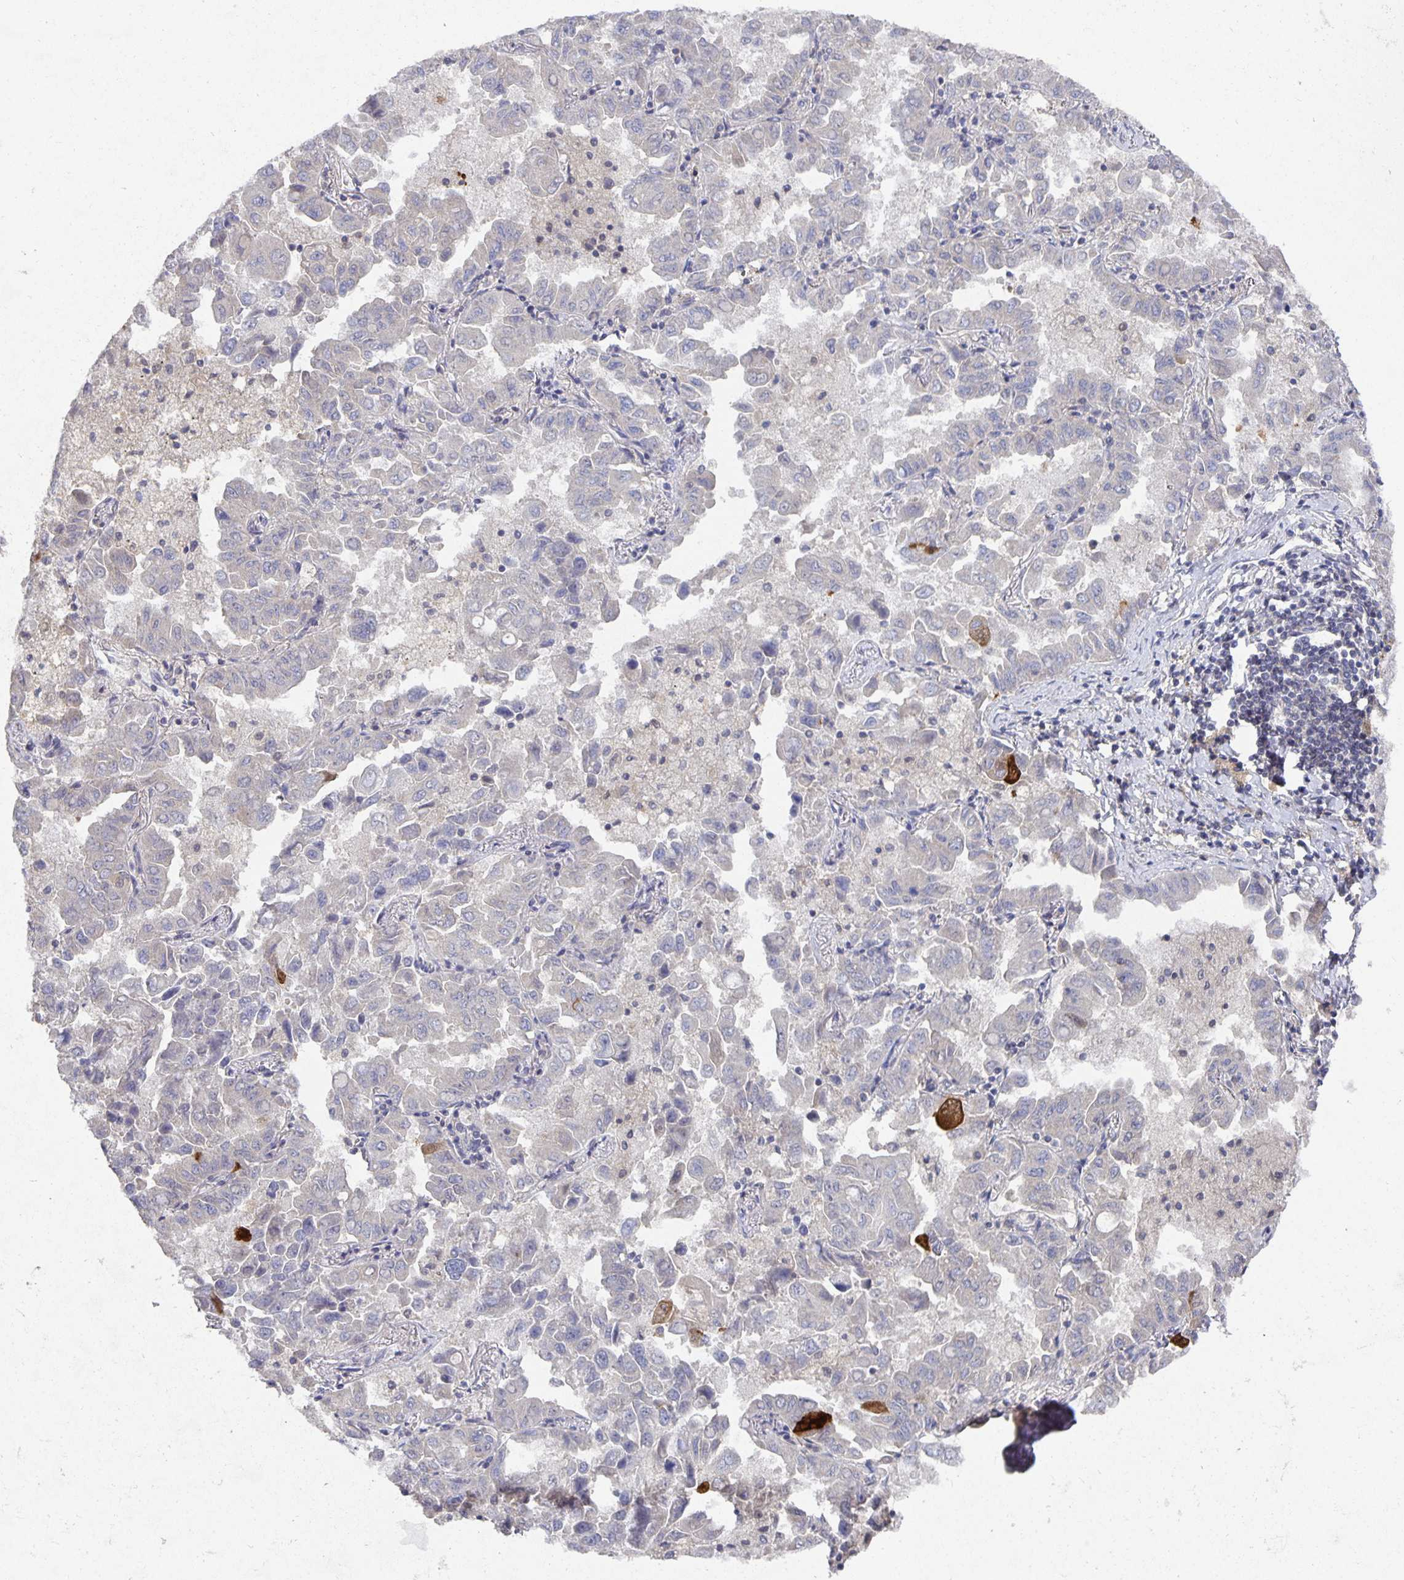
{"staining": {"intensity": "strong", "quantity": "<25%", "location": "cytoplasmic/membranous"}, "tissue": "lung cancer", "cell_type": "Tumor cells", "image_type": "cancer", "snomed": [{"axis": "morphology", "description": "Adenocarcinoma, NOS"}, {"axis": "topography", "description": "Lung"}], "caption": "An image of lung adenocarcinoma stained for a protein displays strong cytoplasmic/membranous brown staining in tumor cells.", "gene": "HEPN1", "patient": {"sex": "male", "age": 64}}